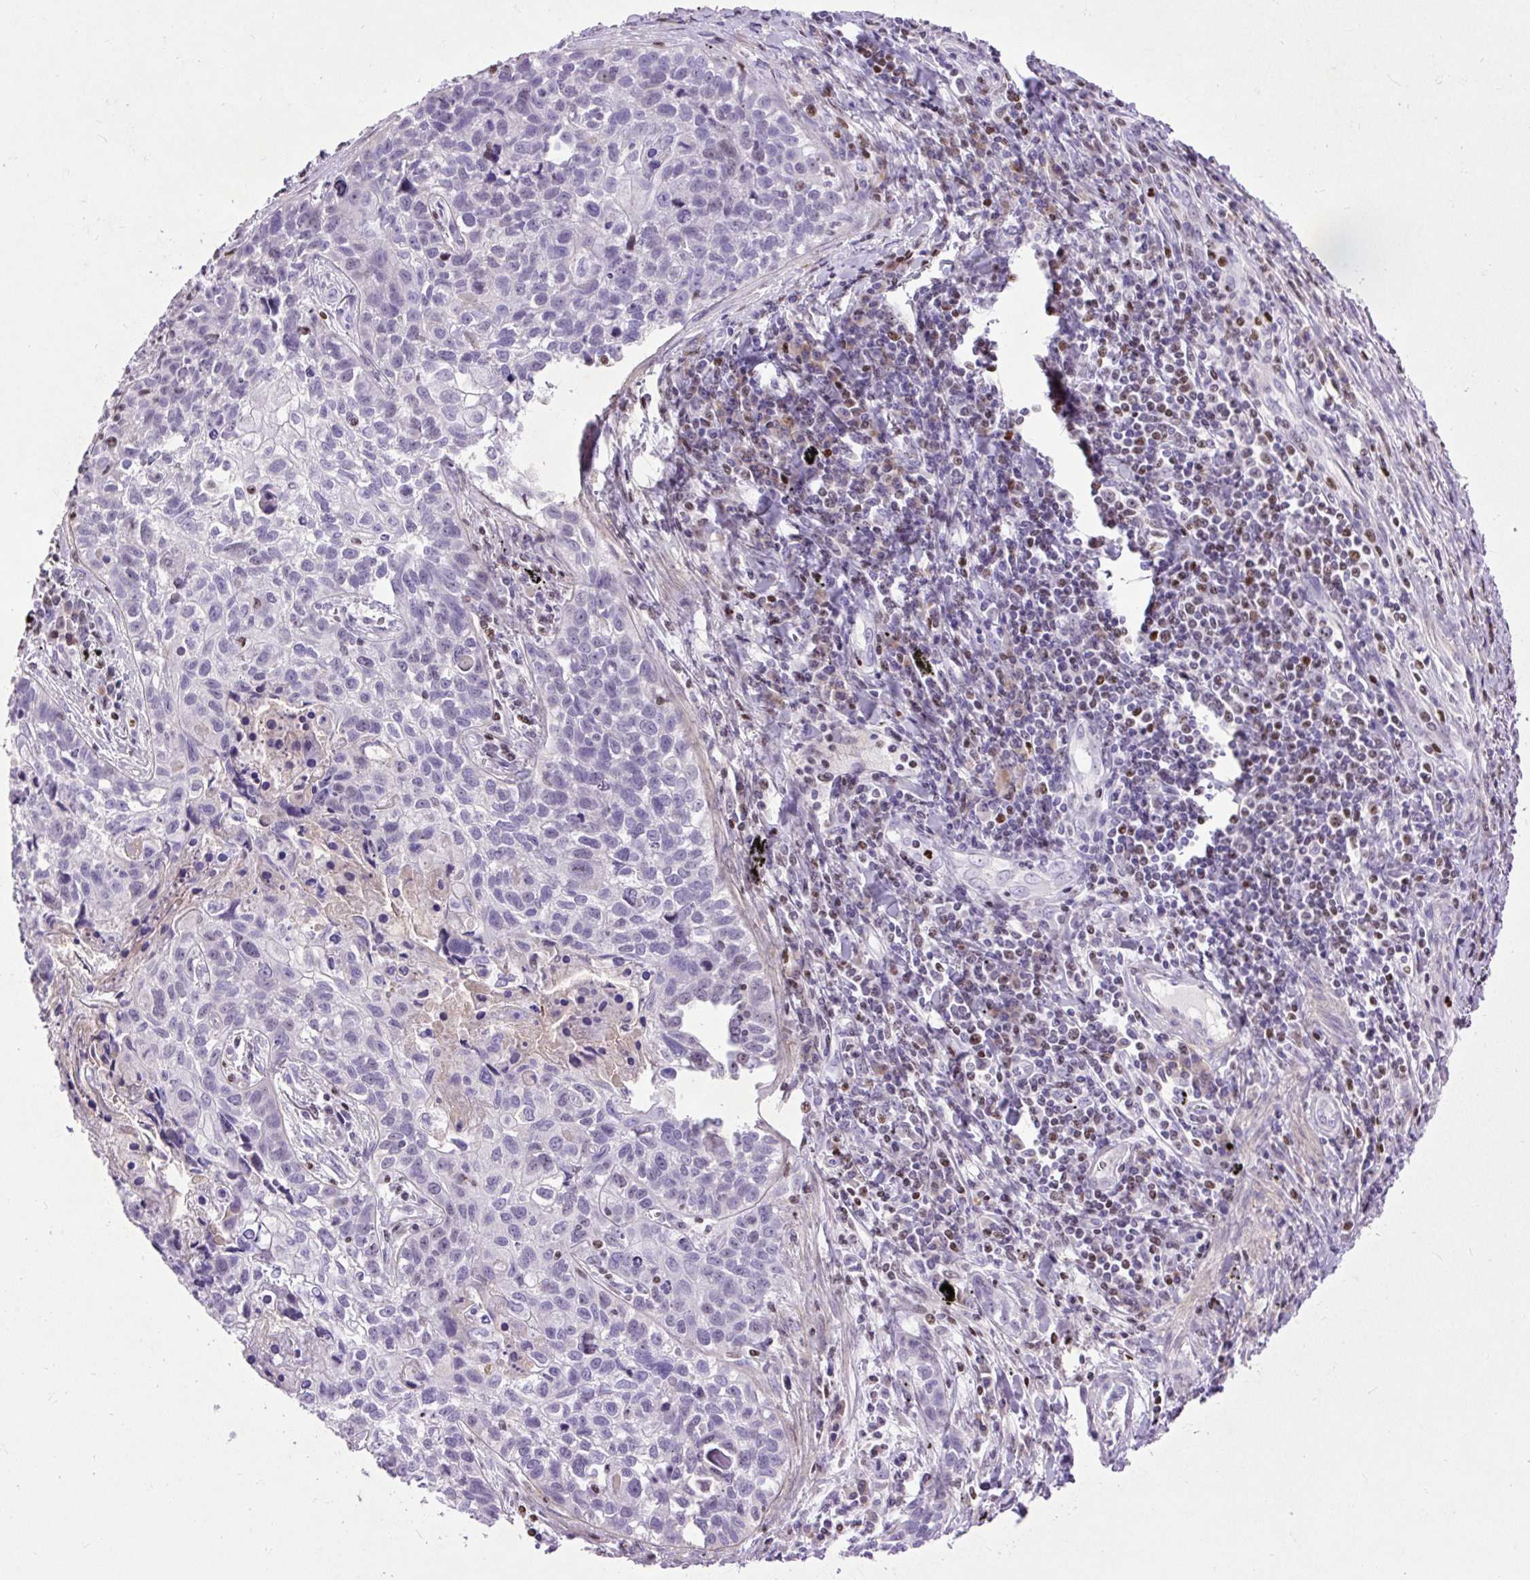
{"staining": {"intensity": "negative", "quantity": "none", "location": "none"}, "tissue": "lung cancer", "cell_type": "Tumor cells", "image_type": "cancer", "snomed": [{"axis": "morphology", "description": "Squamous cell carcinoma, NOS"}, {"axis": "topography", "description": "Lung"}], "caption": "Immunohistochemical staining of human lung squamous cell carcinoma reveals no significant staining in tumor cells.", "gene": "SPC24", "patient": {"sex": "male", "age": 74}}